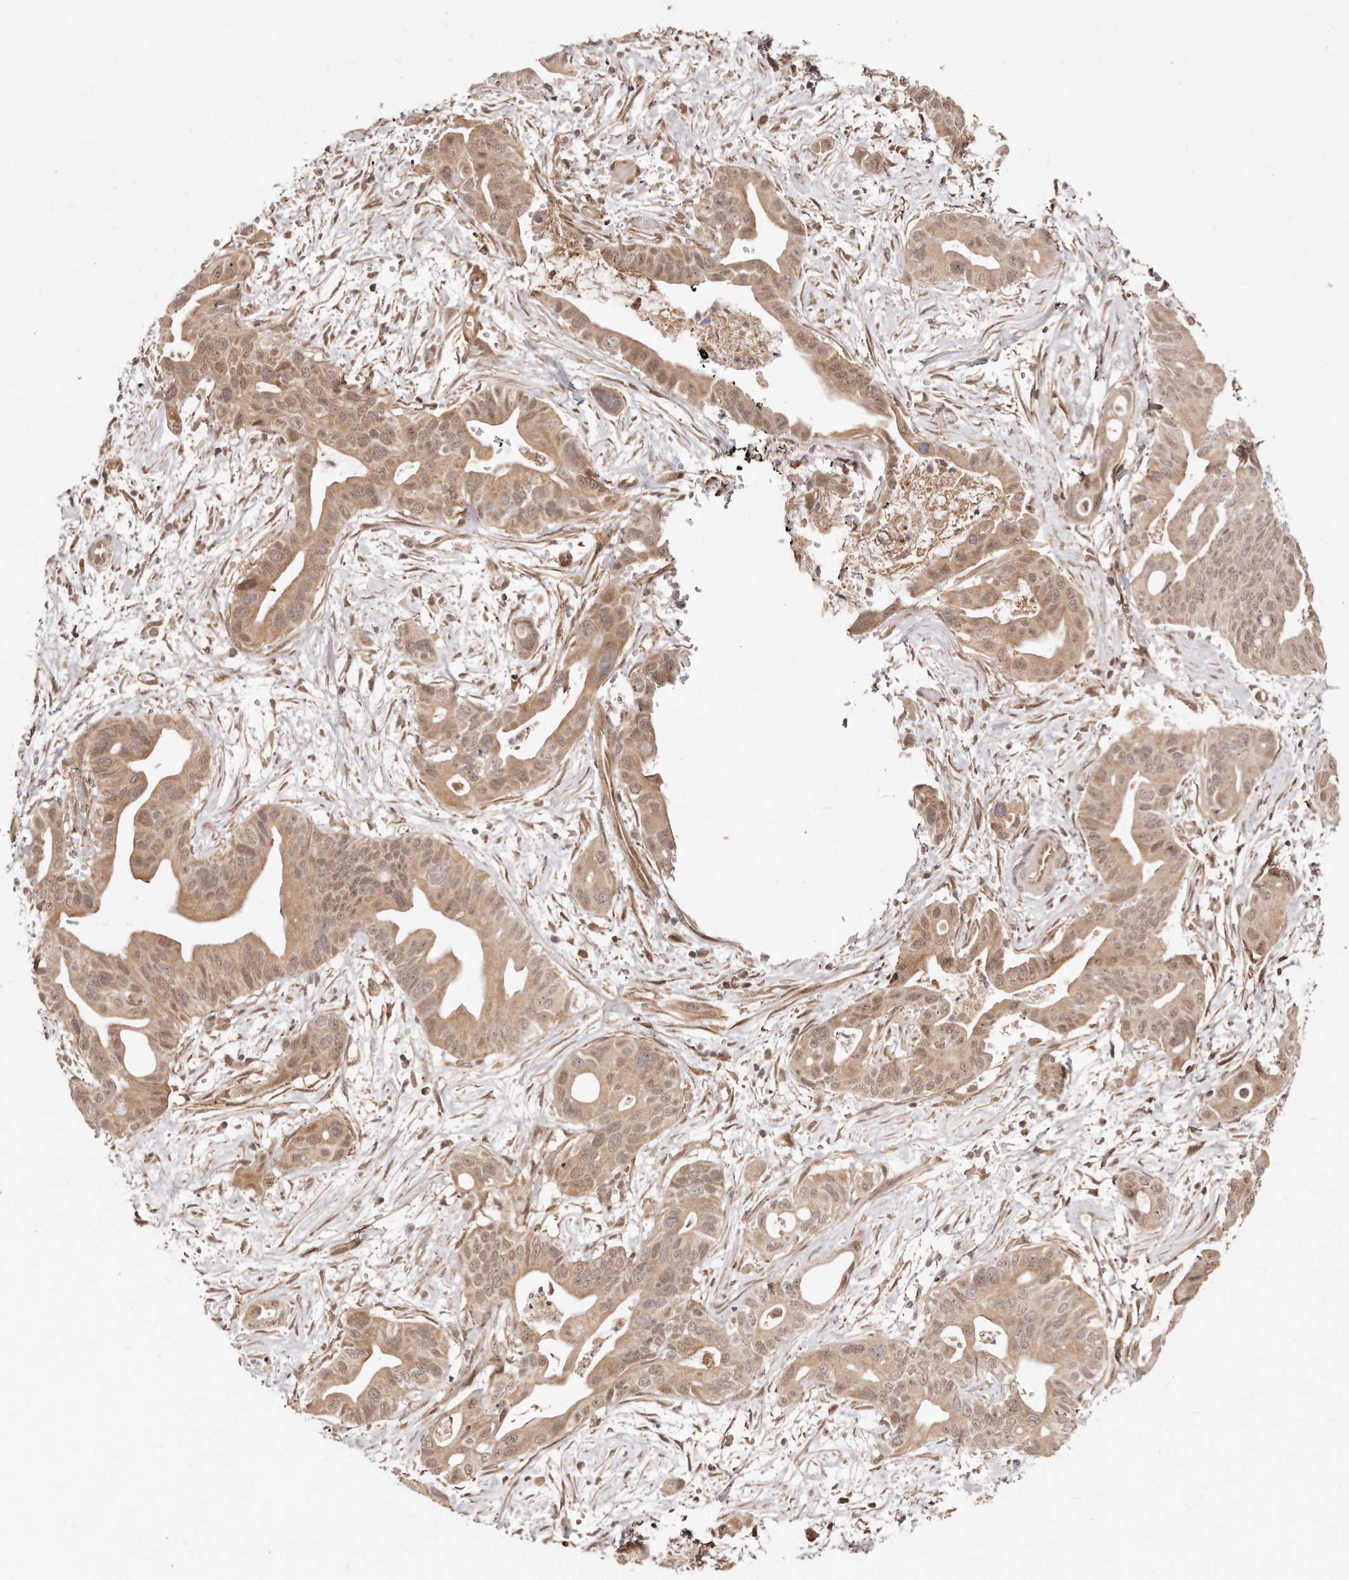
{"staining": {"intensity": "moderate", "quantity": ">75%", "location": "cytoplasmic/membranous,nuclear"}, "tissue": "pancreatic cancer", "cell_type": "Tumor cells", "image_type": "cancer", "snomed": [{"axis": "morphology", "description": "Adenocarcinoma, NOS"}, {"axis": "topography", "description": "Pancreas"}], "caption": "Brown immunohistochemical staining in human pancreatic cancer reveals moderate cytoplasmic/membranous and nuclear positivity in about >75% of tumor cells.", "gene": "SOX4", "patient": {"sex": "male", "age": 66}}